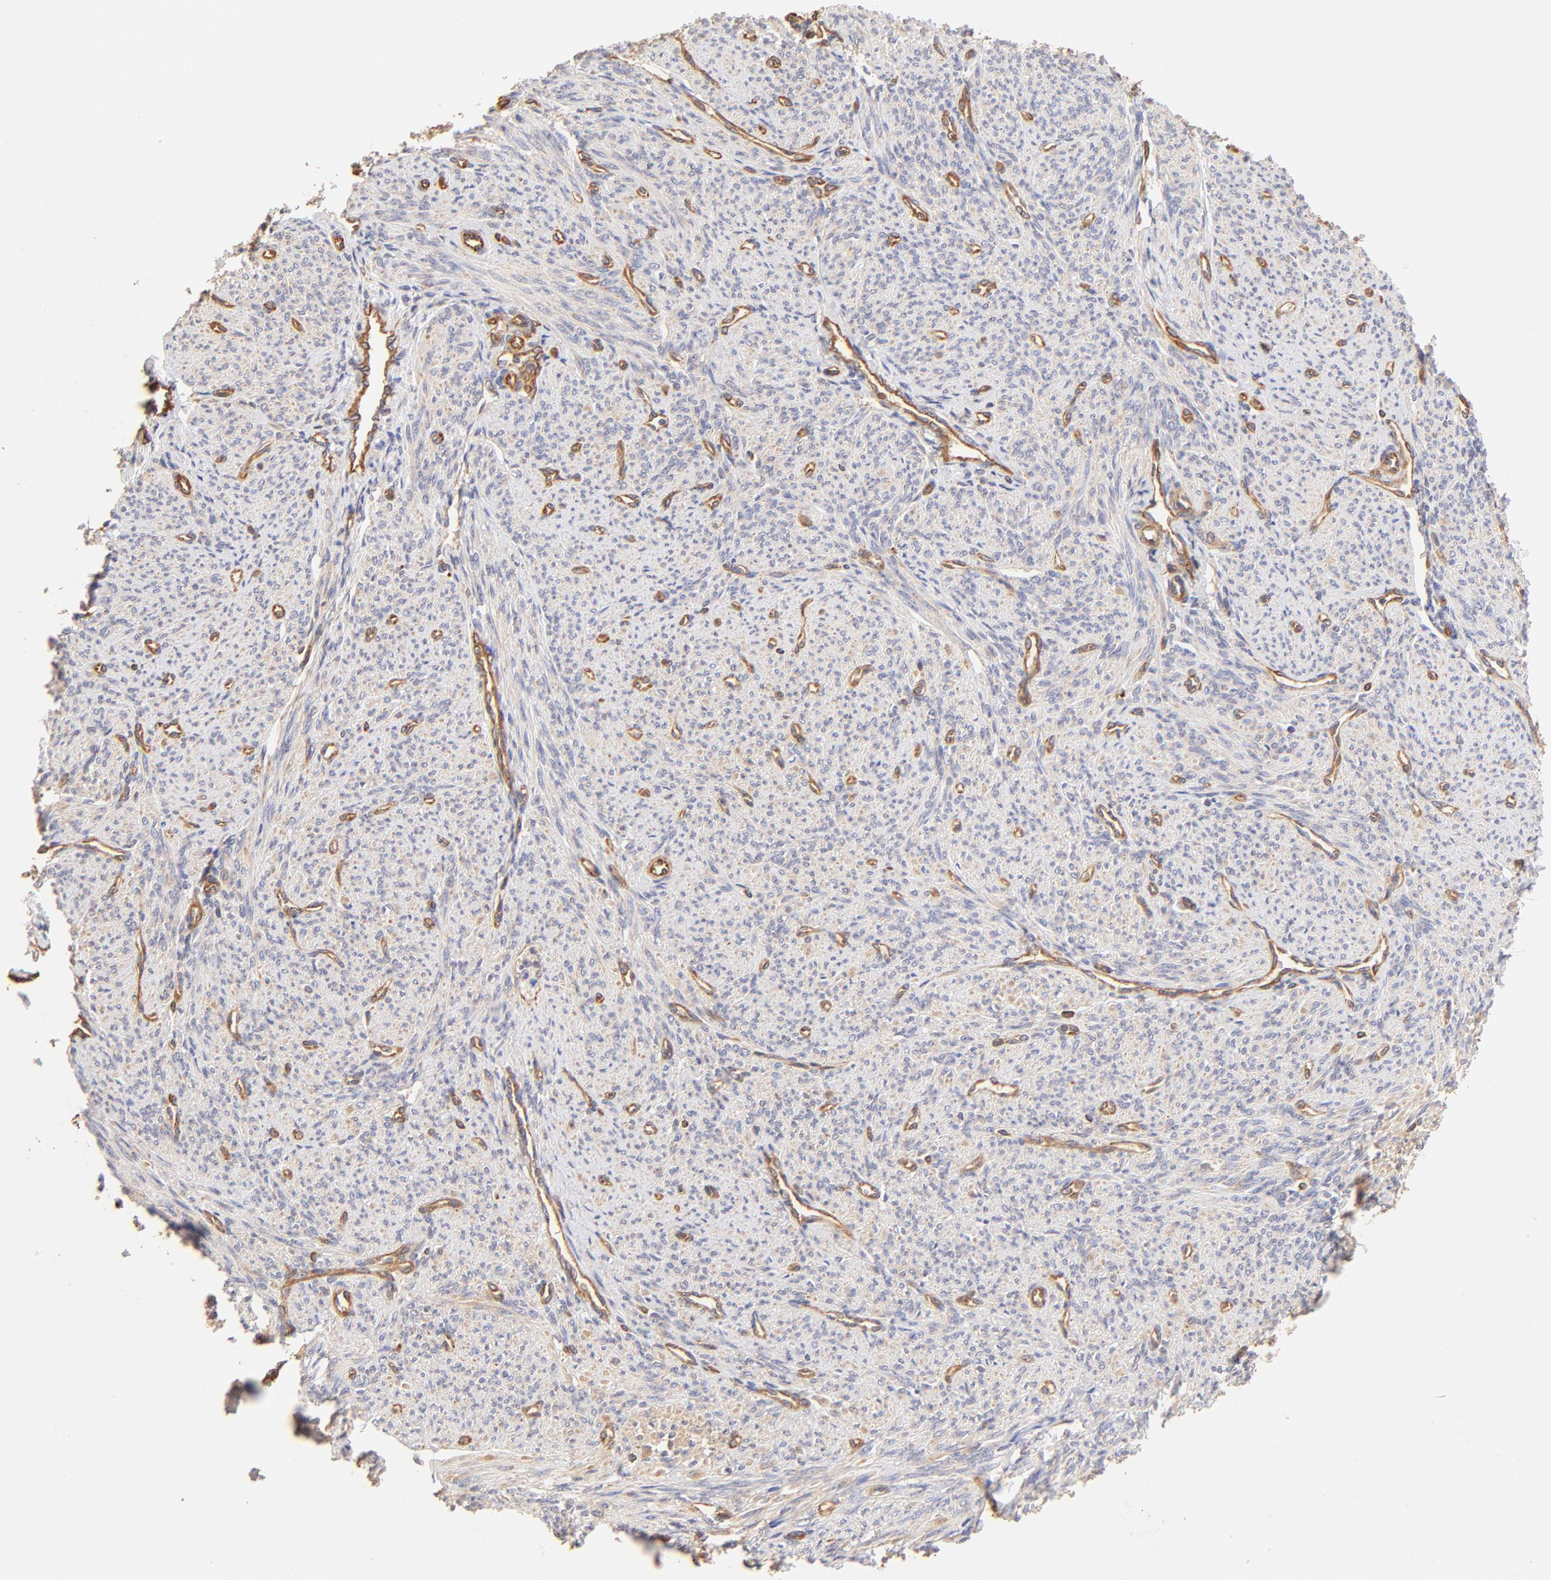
{"staining": {"intensity": "weak", "quantity": "25%-75%", "location": "cytoplasmic/membranous"}, "tissue": "smooth muscle", "cell_type": "Smooth muscle cells", "image_type": "normal", "snomed": [{"axis": "morphology", "description": "Normal tissue, NOS"}, {"axis": "topography", "description": "Smooth muscle"}], "caption": "High-power microscopy captured an IHC histopathology image of normal smooth muscle, revealing weak cytoplasmic/membranous positivity in about 25%-75% of smooth muscle cells.", "gene": "TNFAIP3", "patient": {"sex": "female", "age": 65}}